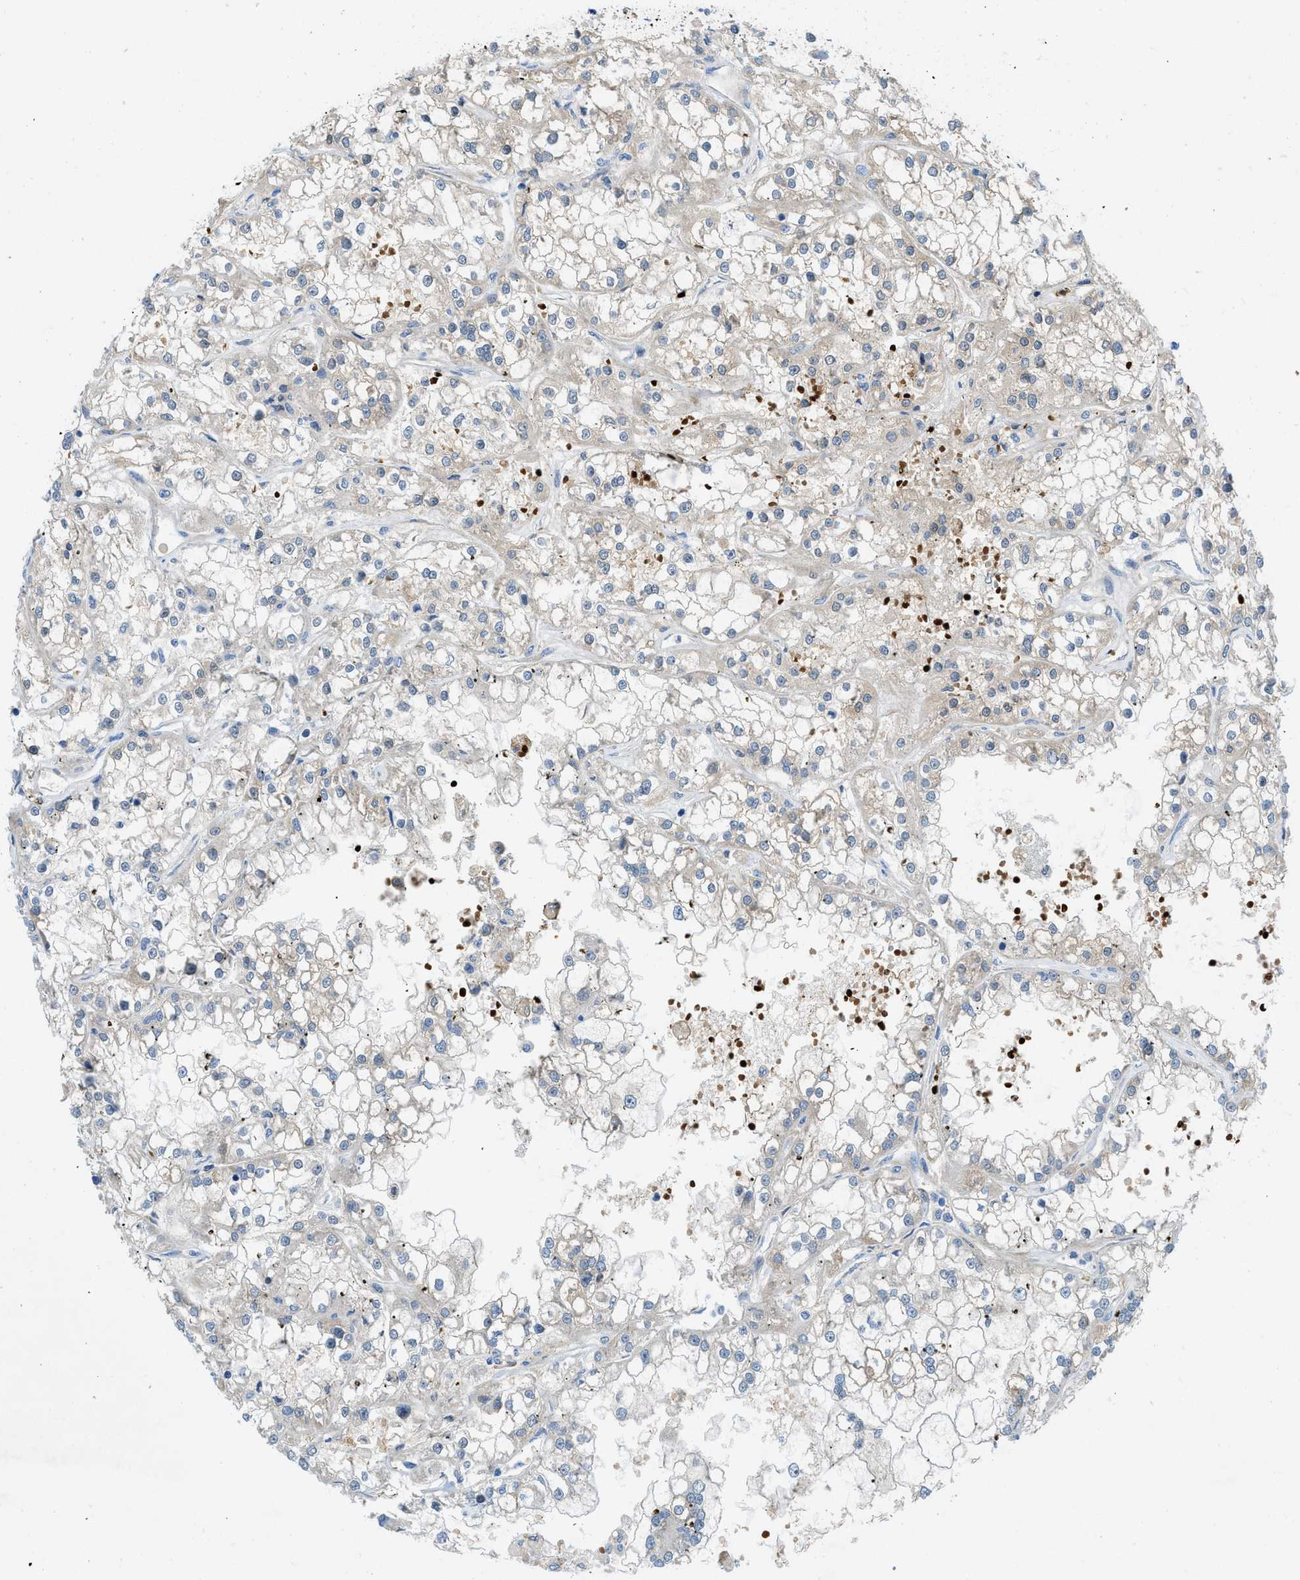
{"staining": {"intensity": "negative", "quantity": "none", "location": "none"}, "tissue": "renal cancer", "cell_type": "Tumor cells", "image_type": "cancer", "snomed": [{"axis": "morphology", "description": "Adenocarcinoma, NOS"}, {"axis": "topography", "description": "Kidney"}], "caption": "High power microscopy image of an immunohistochemistry micrograph of renal cancer (adenocarcinoma), revealing no significant staining in tumor cells.", "gene": "ZNF831", "patient": {"sex": "female", "age": 52}}